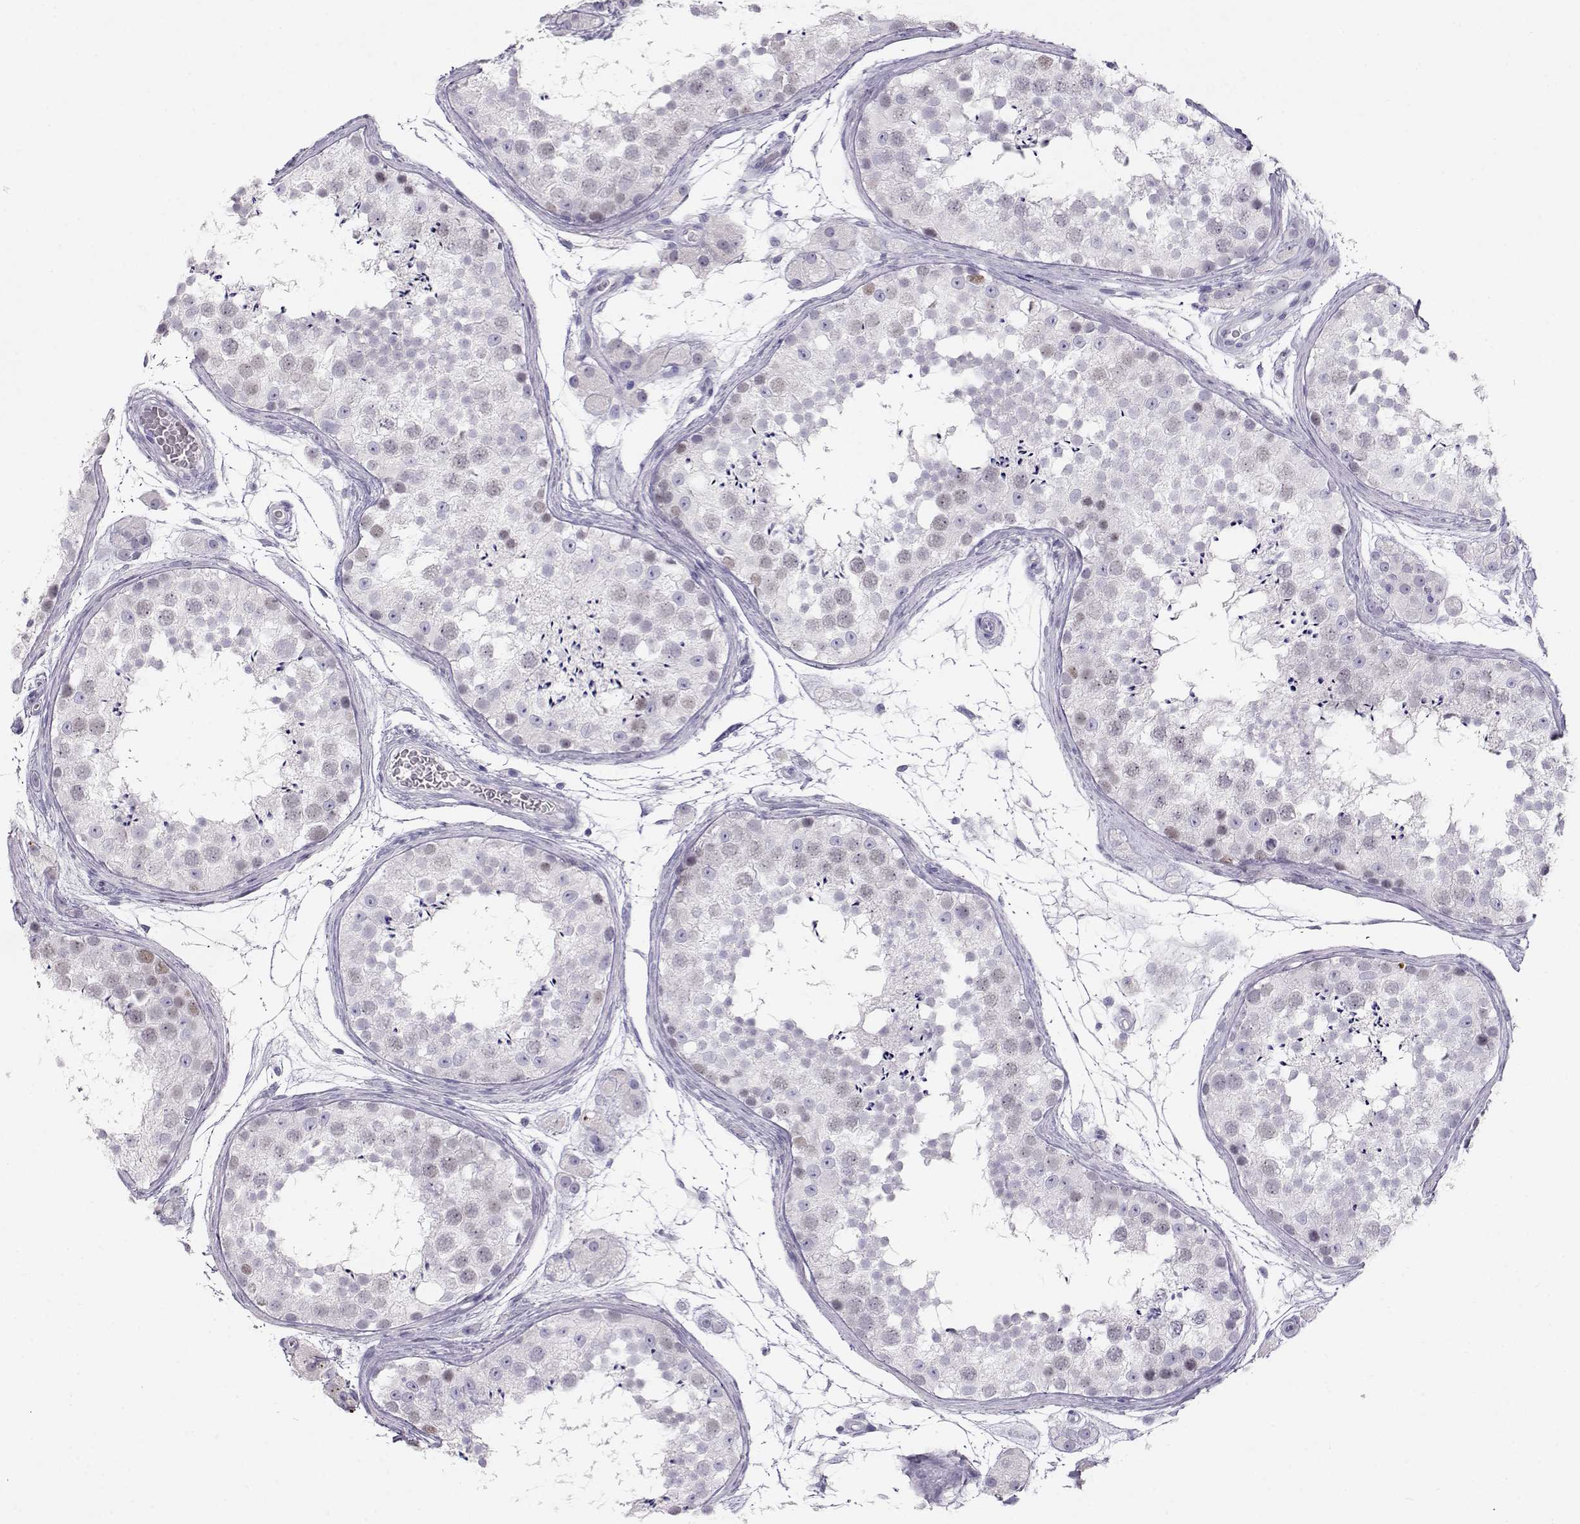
{"staining": {"intensity": "weak", "quantity": "<25%", "location": "nuclear"}, "tissue": "testis", "cell_type": "Cells in seminiferous ducts", "image_type": "normal", "snomed": [{"axis": "morphology", "description": "Normal tissue, NOS"}, {"axis": "topography", "description": "Testis"}], "caption": "Immunohistochemistry (IHC) histopathology image of benign testis stained for a protein (brown), which exhibits no expression in cells in seminiferous ducts.", "gene": "OPN5", "patient": {"sex": "male", "age": 41}}